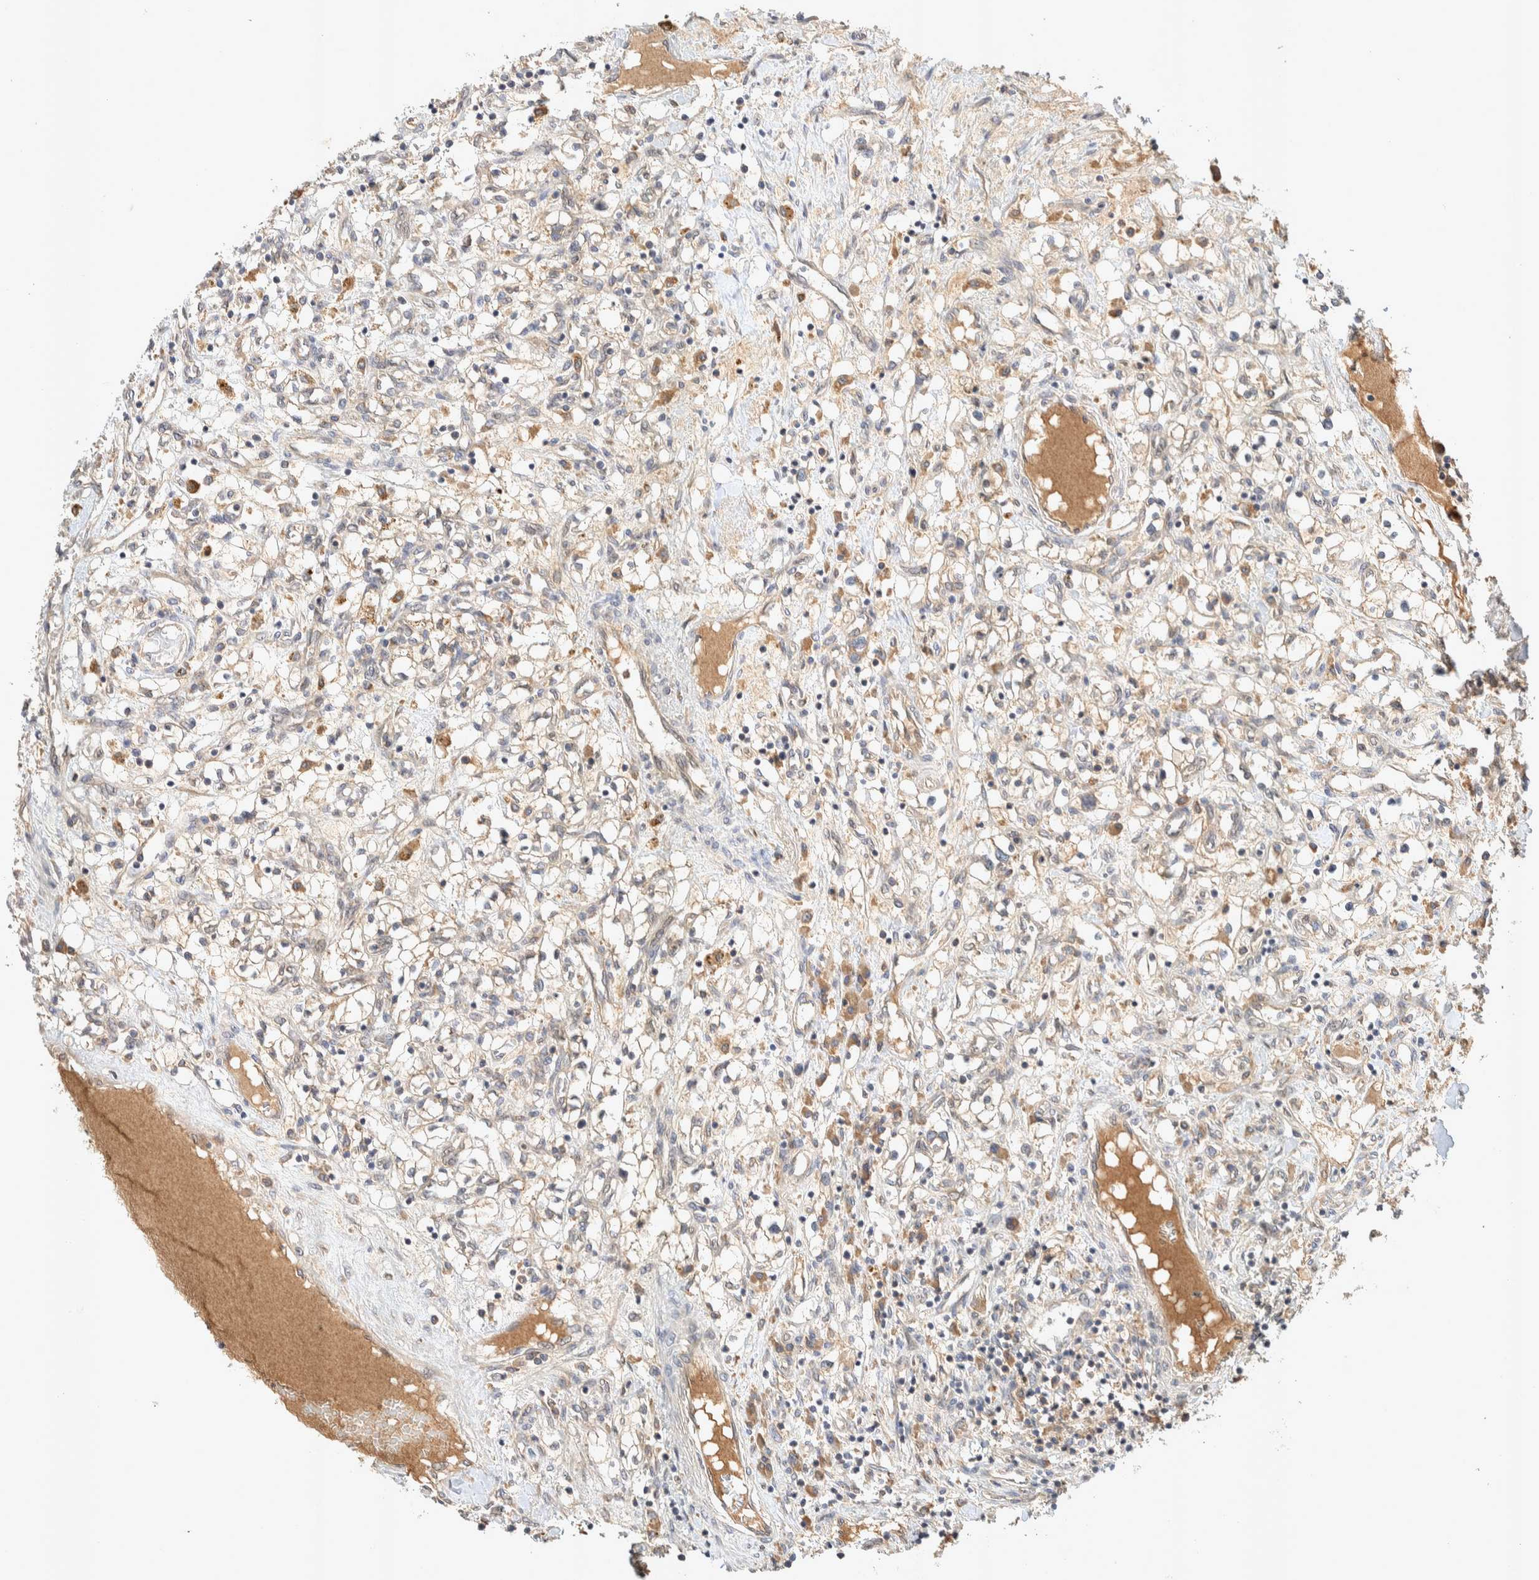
{"staining": {"intensity": "weak", "quantity": "25%-75%", "location": "cytoplasmic/membranous"}, "tissue": "renal cancer", "cell_type": "Tumor cells", "image_type": "cancer", "snomed": [{"axis": "morphology", "description": "Adenocarcinoma, NOS"}, {"axis": "topography", "description": "Kidney"}], "caption": "Immunohistochemistry image of neoplastic tissue: human renal cancer stained using IHC displays low levels of weak protein expression localized specifically in the cytoplasmic/membranous of tumor cells, appearing as a cytoplasmic/membranous brown color.", "gene": "PXK", "patient": {"sex": "male", "age": 68}}